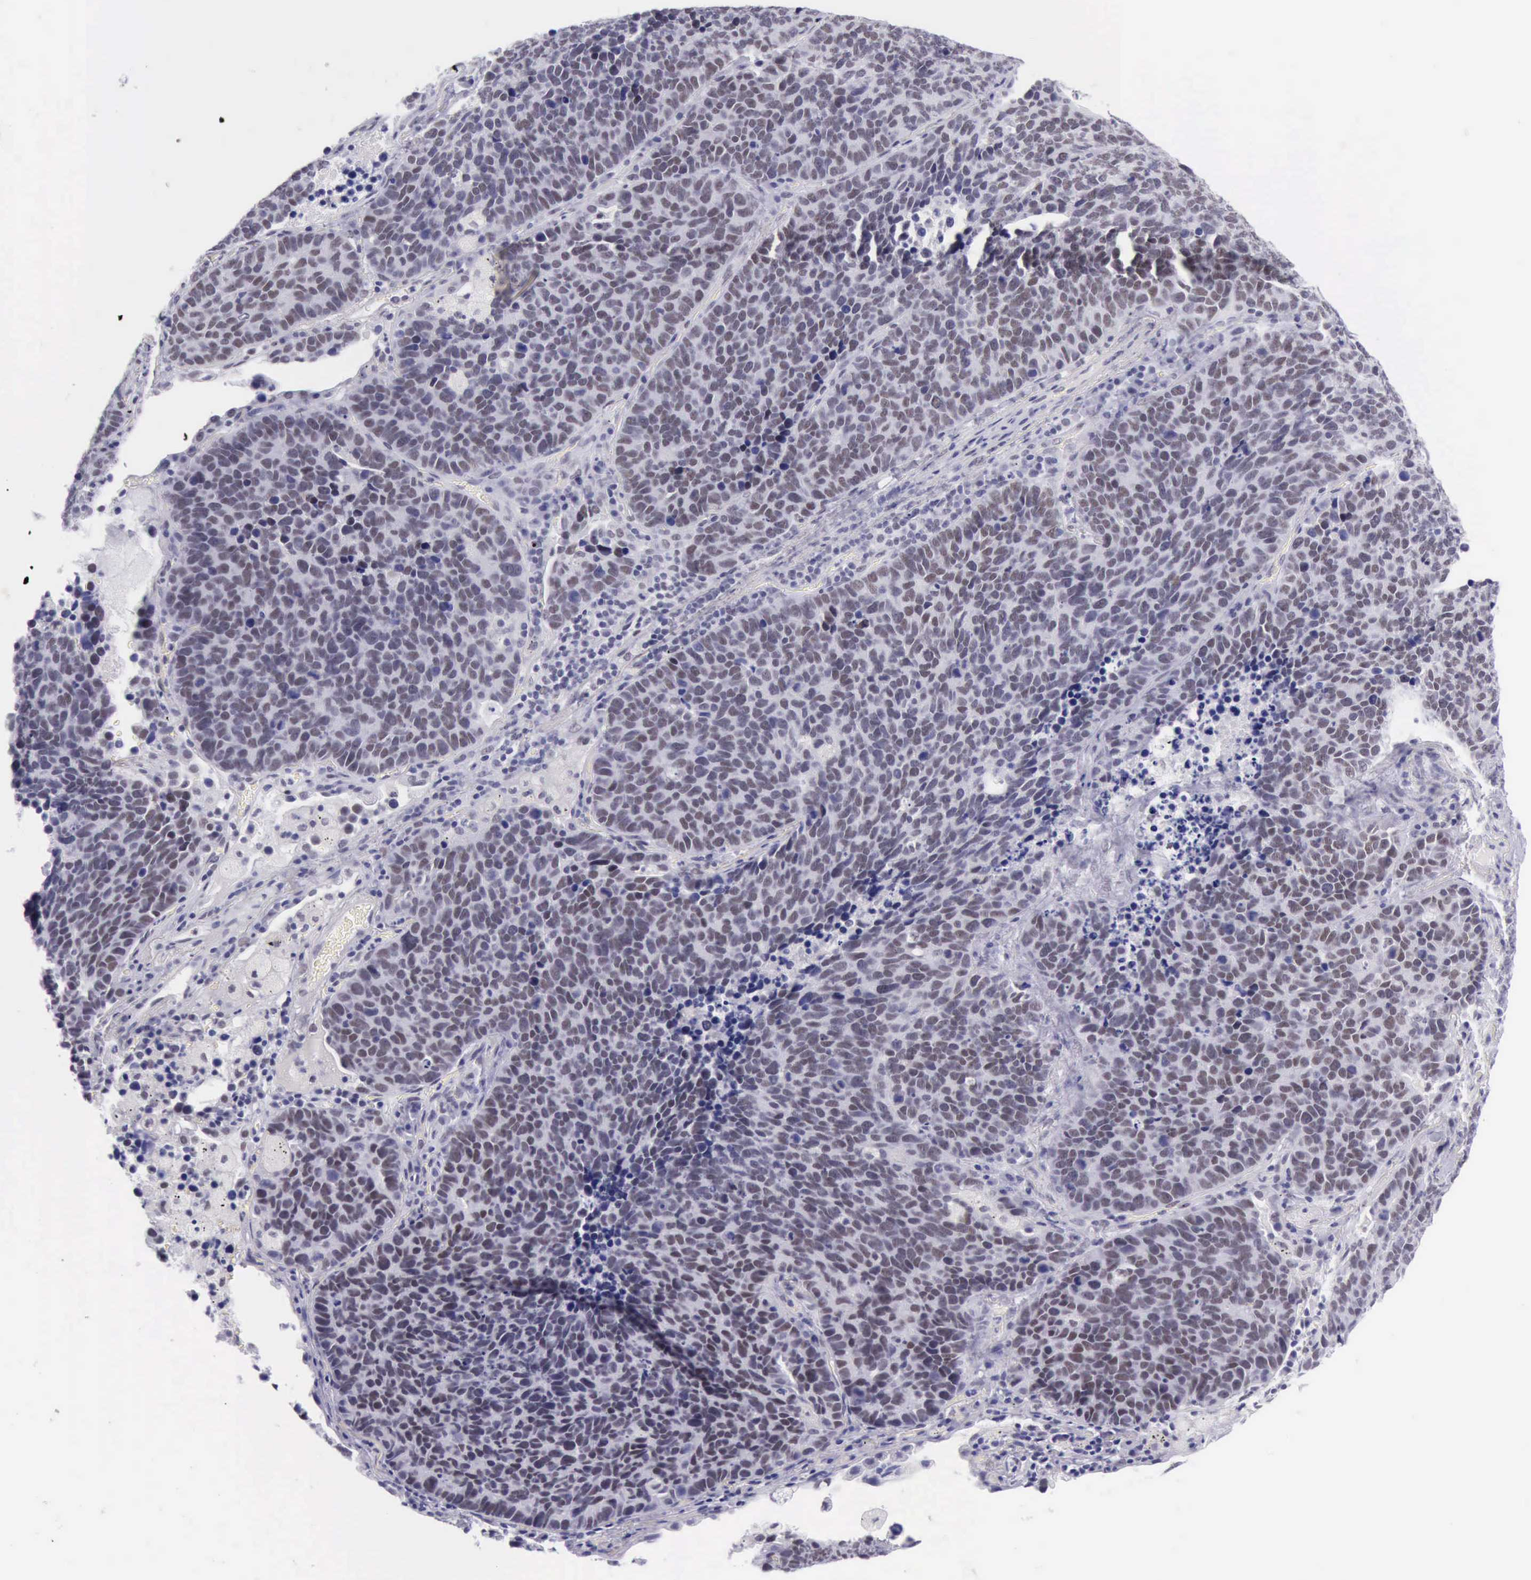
{"staining": {"intensity": "weak", "quantity": "25%-75%", "location": "nuclear"}, "tissue": "lung cancer", "cell_type": "Tumor cells", "image_type": "cancer", "snomed": [{"axis": "morphology", "description": "Neoplasm, malignant, NOS"}, {"axis": "topography", "description": "Lung"}], "caption": "A photomicrograph of lung malignant neoplasm stained for a protein displays weak nuclear brown staining in tumor cells.", "gene": "EP300", "patient": {"sex": "female", "age": 75}}